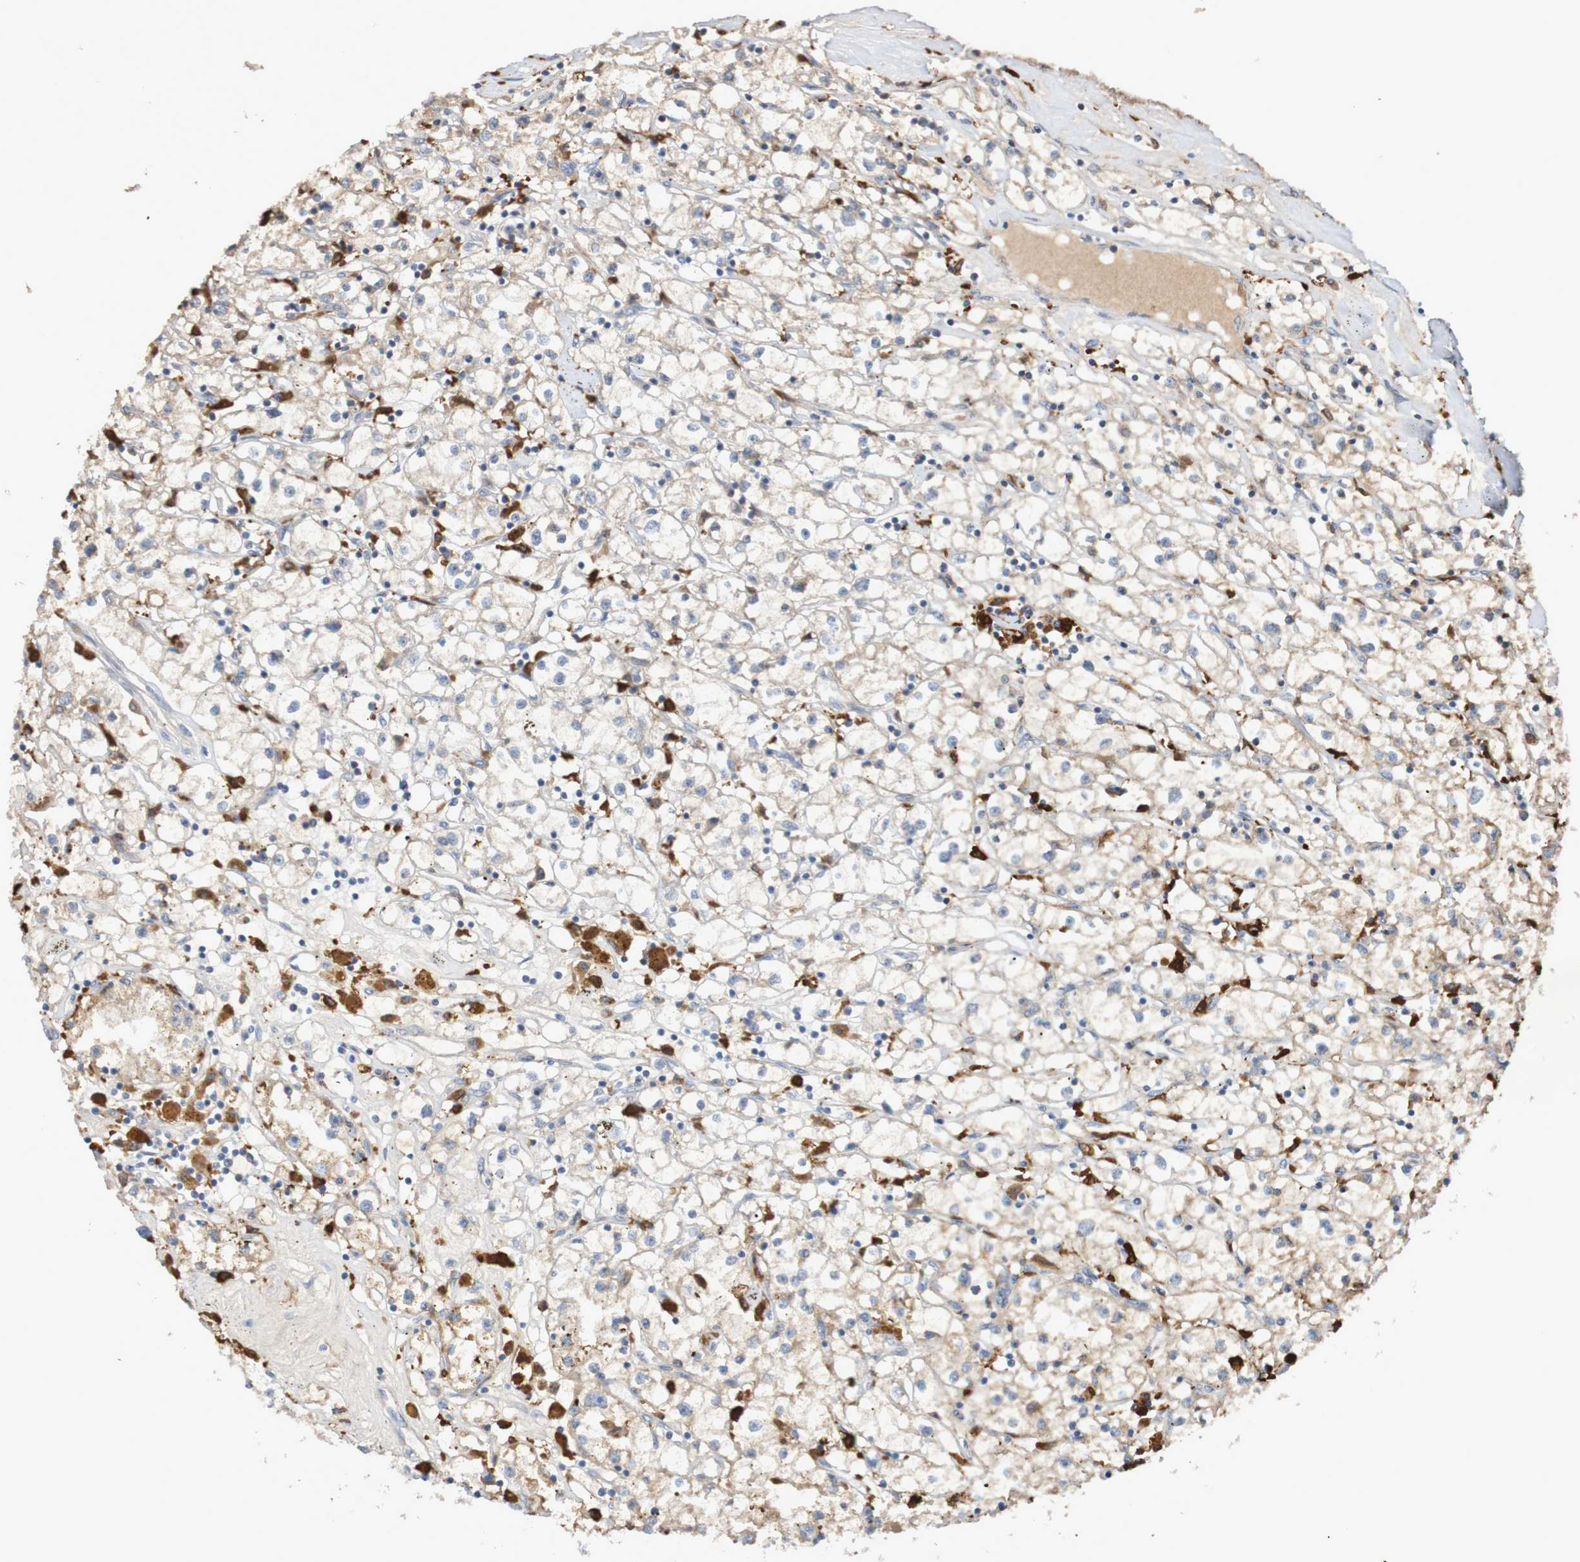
{"staining": {"intensity": "weak", "quantity": "25%-75%", "location": "cytoplasmic/membranous"}, "tissue": "renal cancer", "cell_type": "Tumor cells", "image_type": "cancer", "snomed": [{"axis": "morphology", "description": "Adenocarcinoma, NOS"}, {"axis": "topography", "description": "Kidney"}], "caption": "This photomicrograph demonstrates immunohistochemistry staining of adenocarcinoma (renal), with low weak cytoplasmic/membranous expression in about 25%-75% of tumor cells.", "gene": "PHYH", "patient": {"sex": "male", "age": 56}}